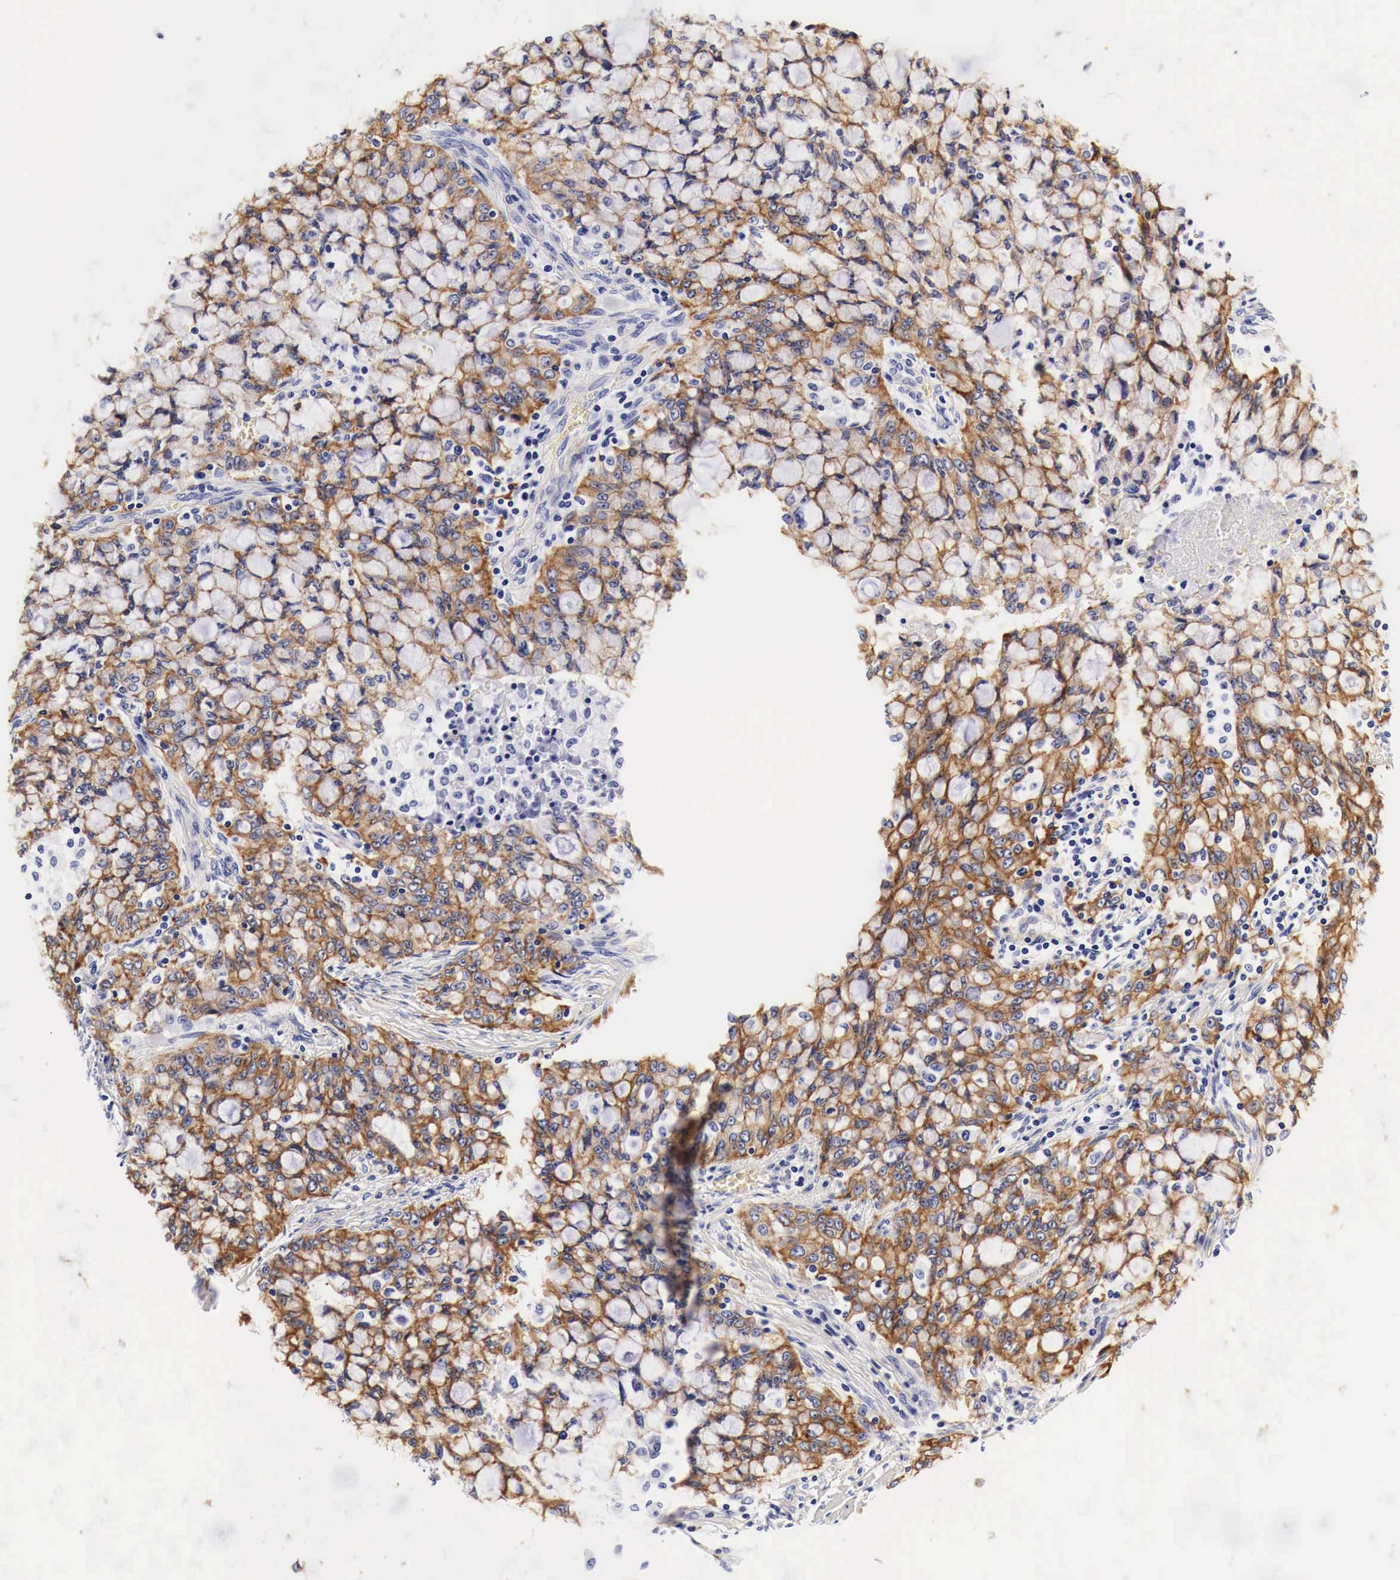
{"staining": {"intensity": "moderate", "quantity": ">75%", "location": "cytoplasmic/membranous"}, "tissue": "lung cancer", "cell_type": "Tumor cells", "image_type": "cancer", "snomed": [{"axis": "morphology", "description": "Adenocarcinoma, NOS"}, {"axis": "topography", "description": "Lung"}], "caption": "Moderate cytoplasmic/membranous expression is appreciated in approximately >75% of tumor cells in lung adenocarcinoma. (brown staining indicates protein expression, while blue staining denotes nuclei).", "gene": "EGFR", "patient": {"sex": "female", "age": 44}}